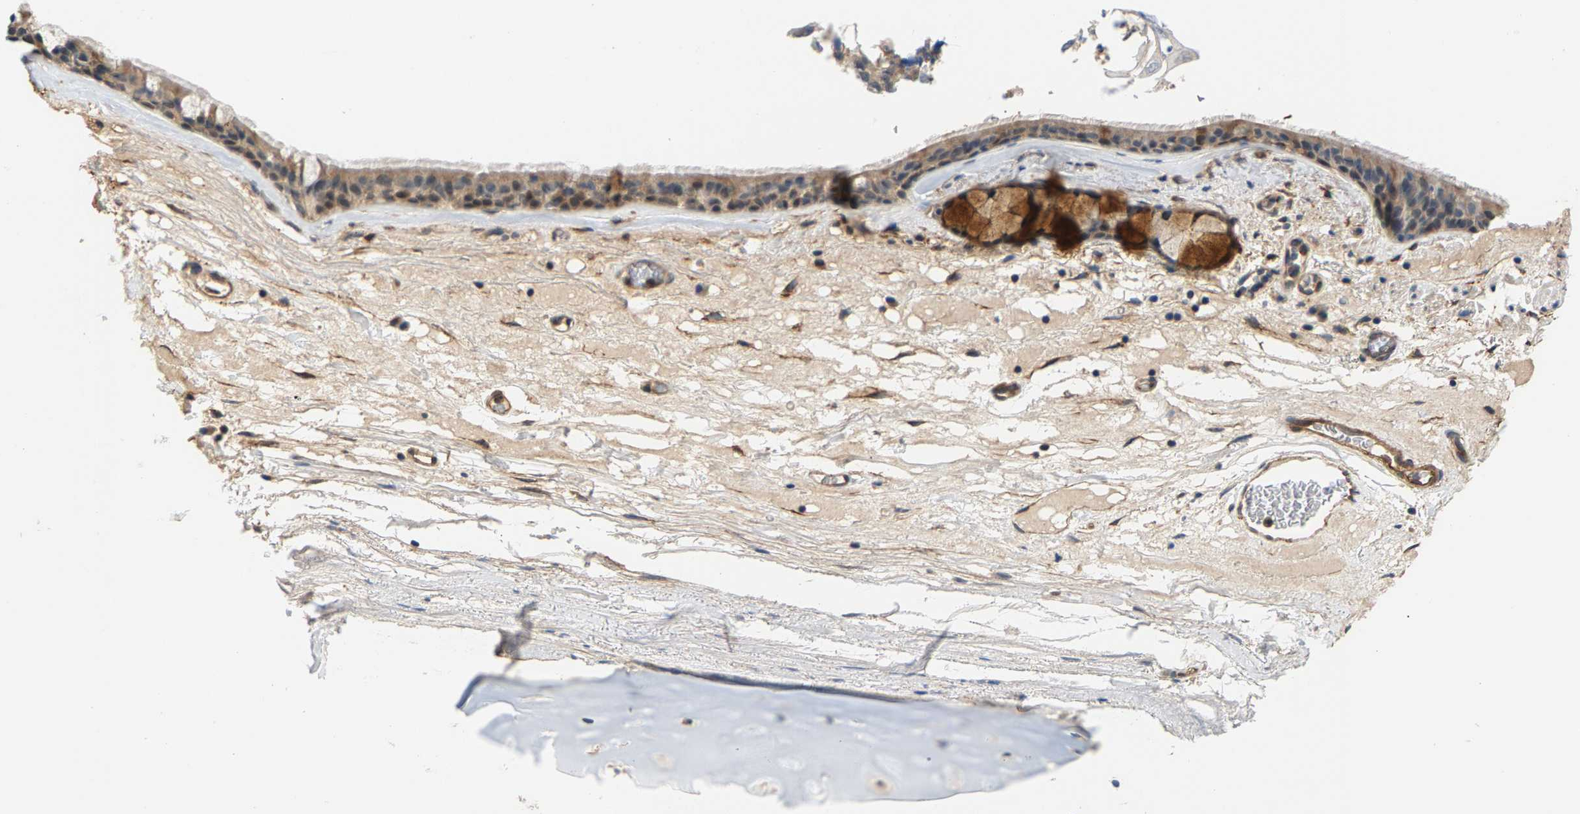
{"staining": {"intensity": "weak", "quantity": ">75%", "location": "cytoplasmic/membranous"}, "tissue": "bronchus", "cell_type": "Respiratory epithelial cells", "image_type": "normal", "snomed": [{"axis": "morphology", "description": "Normal tissue, NOS"}, {"axis": "topography", "description": "Cartilage tissue"}], "caption": "Immunohistochemistry micrograph of benign bronchus: bronchus stained using immunohistochemistry demonstrates low levels of weak protein expression localized specifically in the cytoplasmic/membranous of respiratory epithelial cells, appearing as a cytoplasmic/membranous brown color.", "gene": "KRTAP27", "patient": {"sex": "female", "age": 63}}